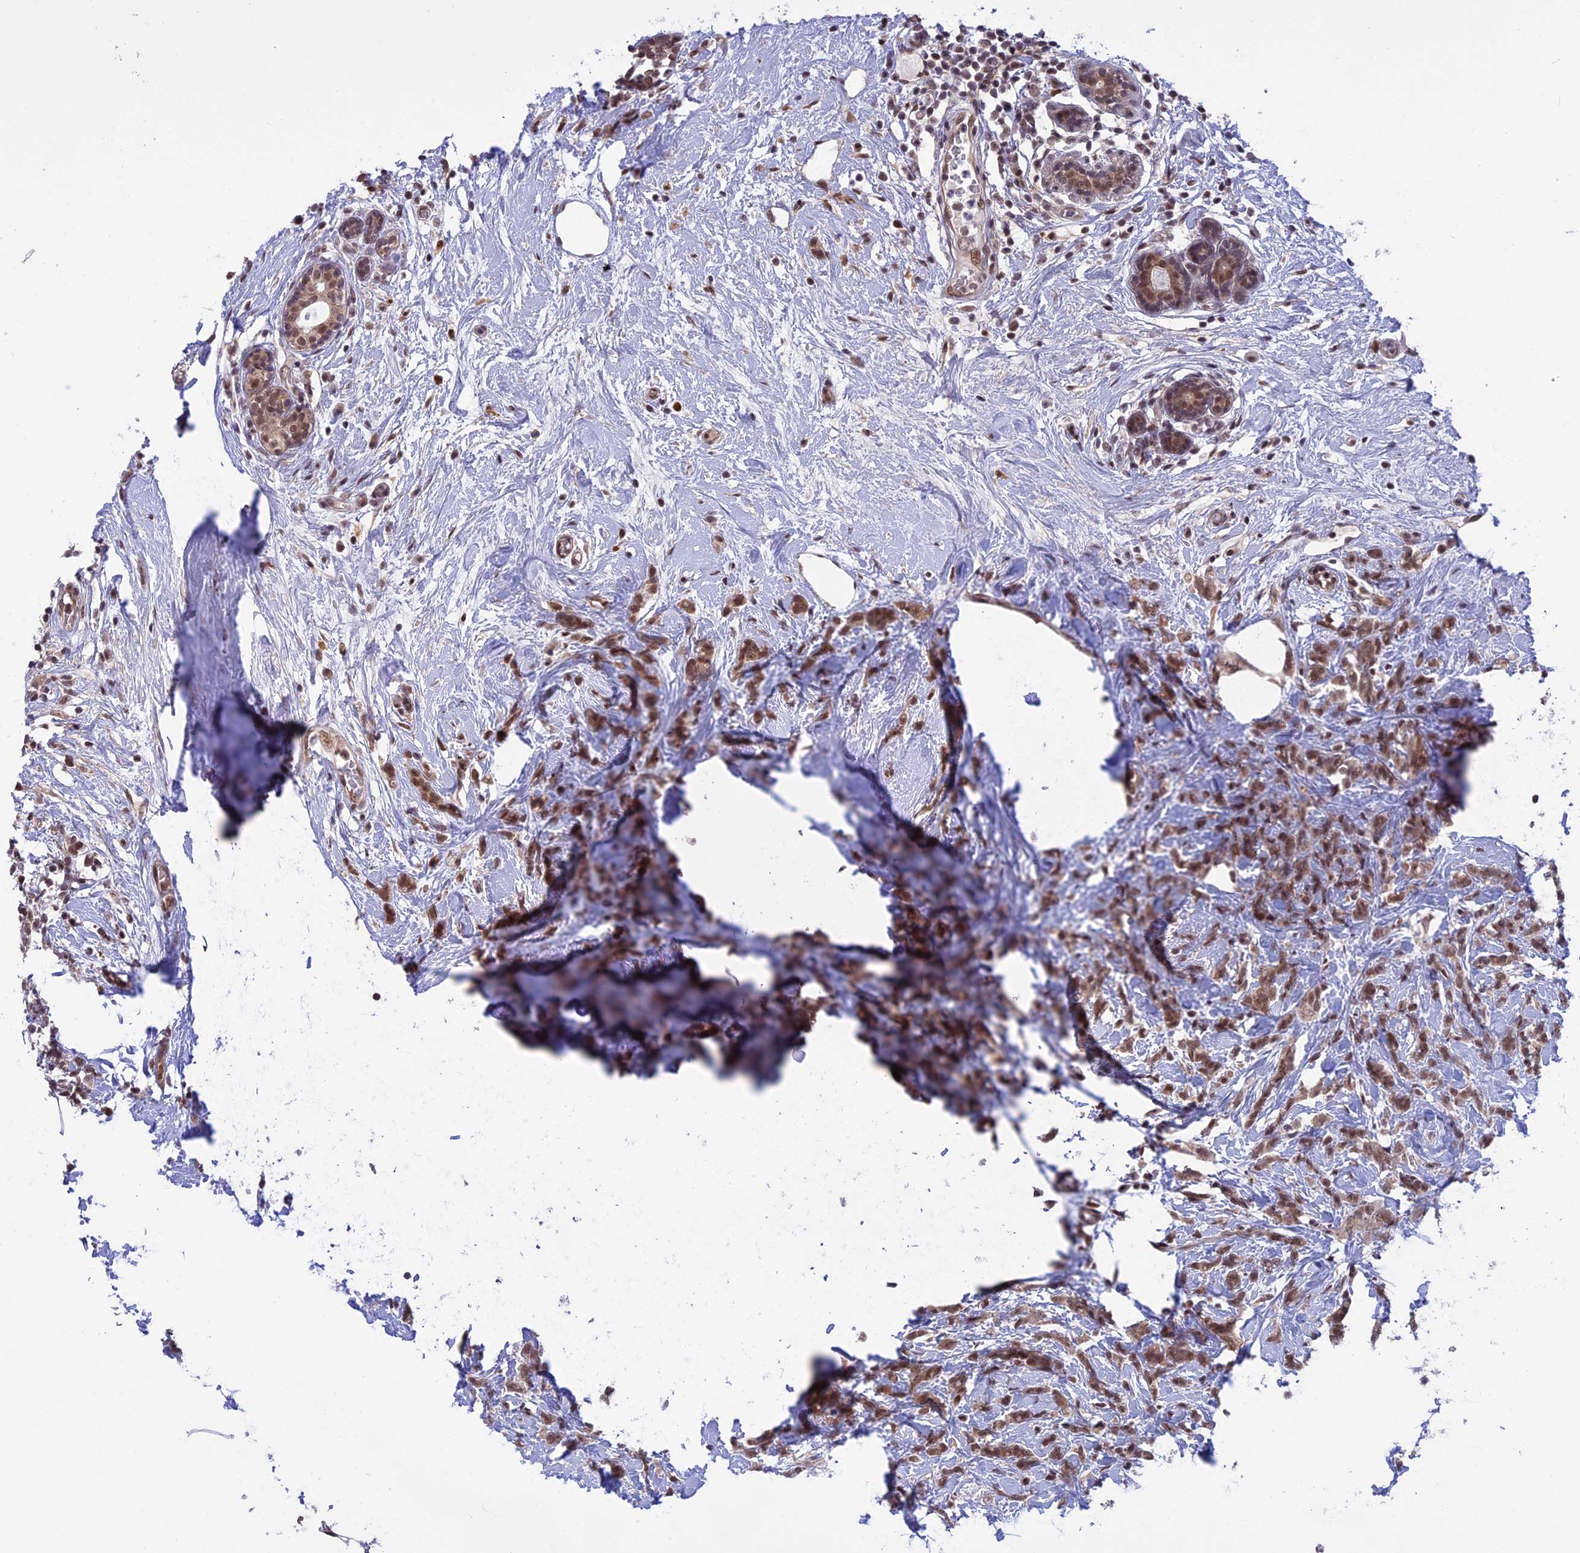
{"staining": {"intensity": "moderate", "quantity": ">75%", "location": "nuclear"}, "tissue": "breast cancer", "cell_type": "Tumor cells", "image_type": "cancer", "snomed": [{"axis": "morphology", "description": "Lobular carcinoma"}, {"axis": "topography", "description": "Breast"}], "caption": "IHC histopathology image of neoplastic tissue: breast cancer stained using IHC displays medium levels of moderate protein expression localized specifically in the nuclear of tumor cells, appearing as a nuclear brown color.", "gene": "POLR2C", "patient": {"sex": "female", "age": 58}}